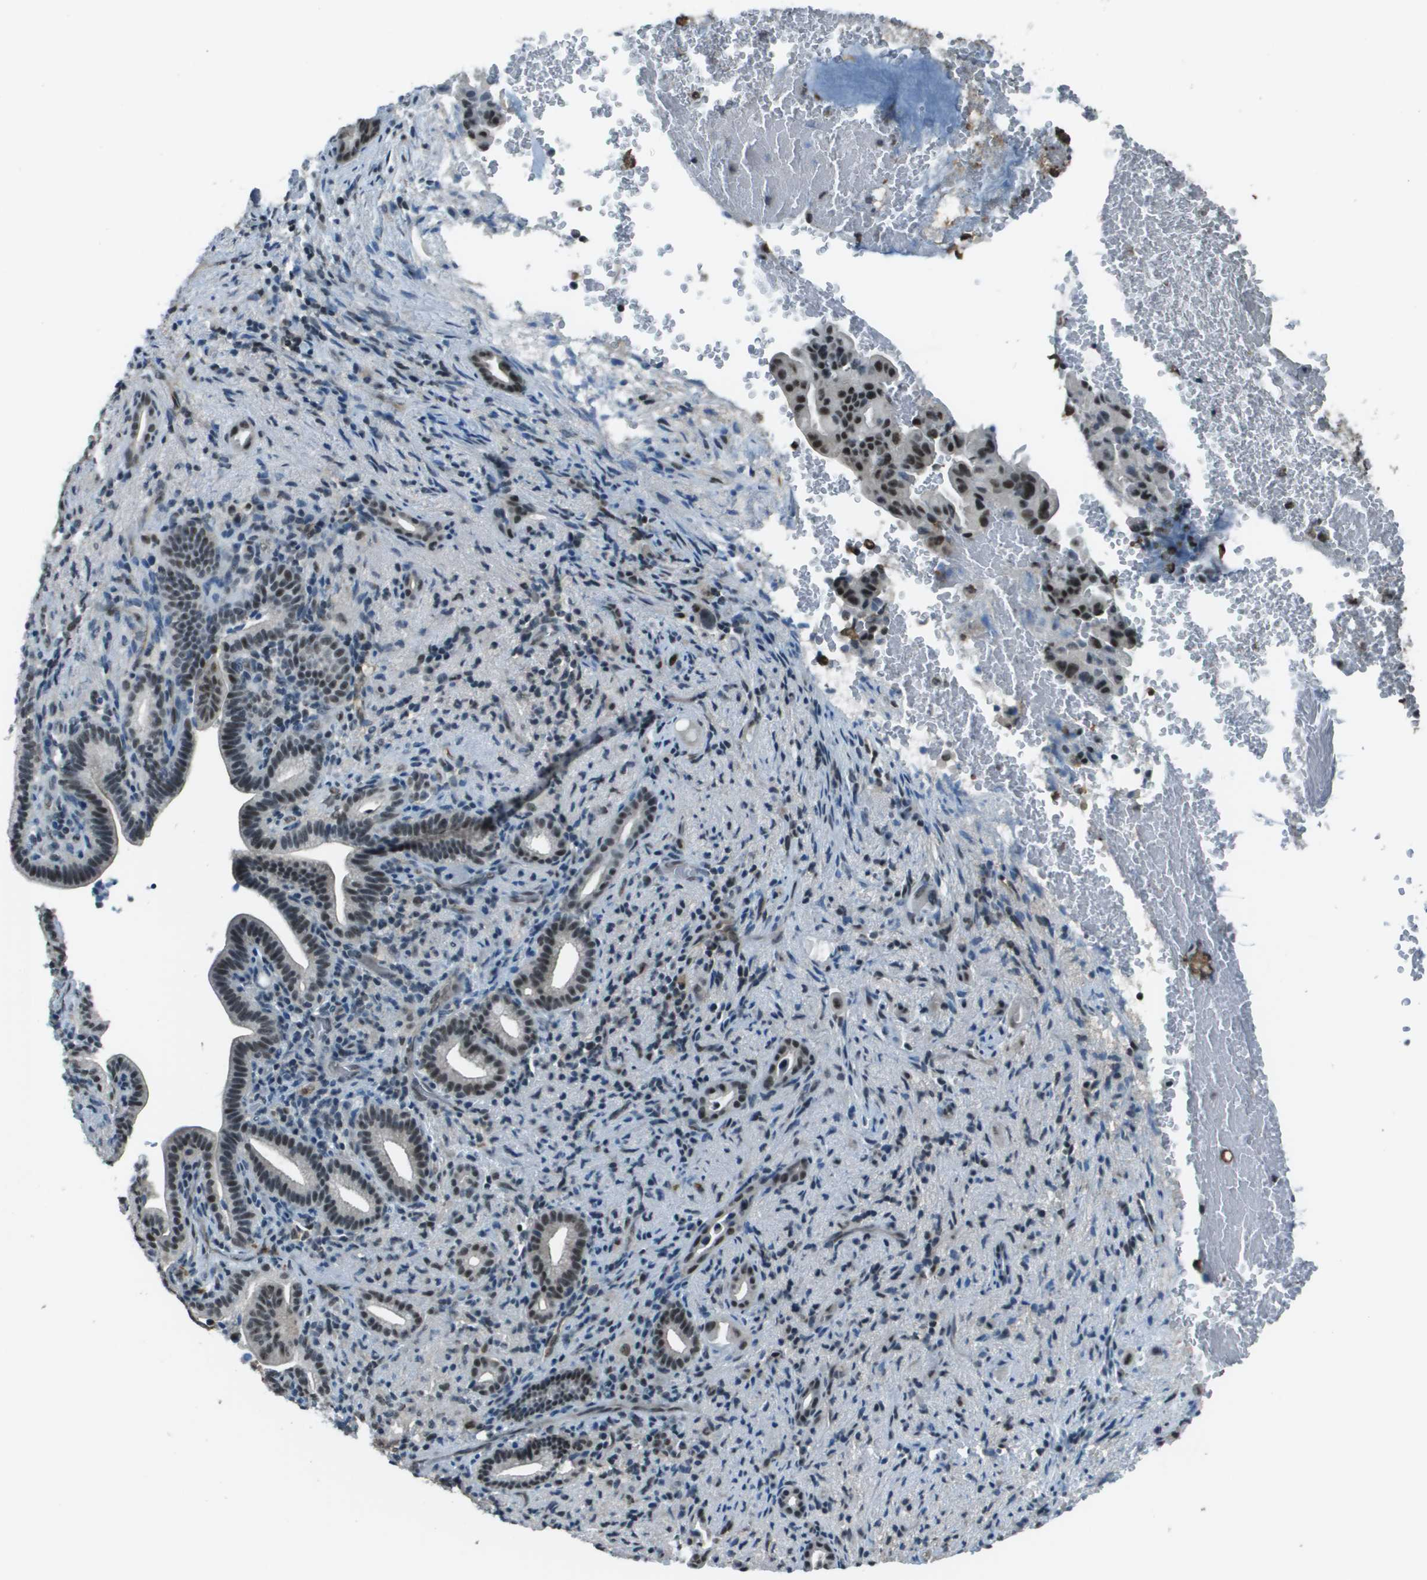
{"staining": {"intensity": "moderate", "quantity": ">75%", "location": "nuclear"}, "tissue": "liver cancer", "cell_type": "Tumor cells", "image_type": "cancer", "snomed": [{"axis": "morphology", "description": "Cholangiocarcinoma"}, {"axis": "topography", "description": "Liver"}], "caption": "Immunohistochemistry staining of cholangiocarcinoma (liver), which demonstrates medium levels of moderate nuclear expression in about >75% of tumor cells indicating moderate nuclear protein positivity. The staining was performed using DAB (3,3'-diaminobenzidine) (brown) for protein detection and nuclei were counterstained in hematoxylin (blue).", "gene": "DEPDC1", "patient": {"sex": "female", "age": 68}}